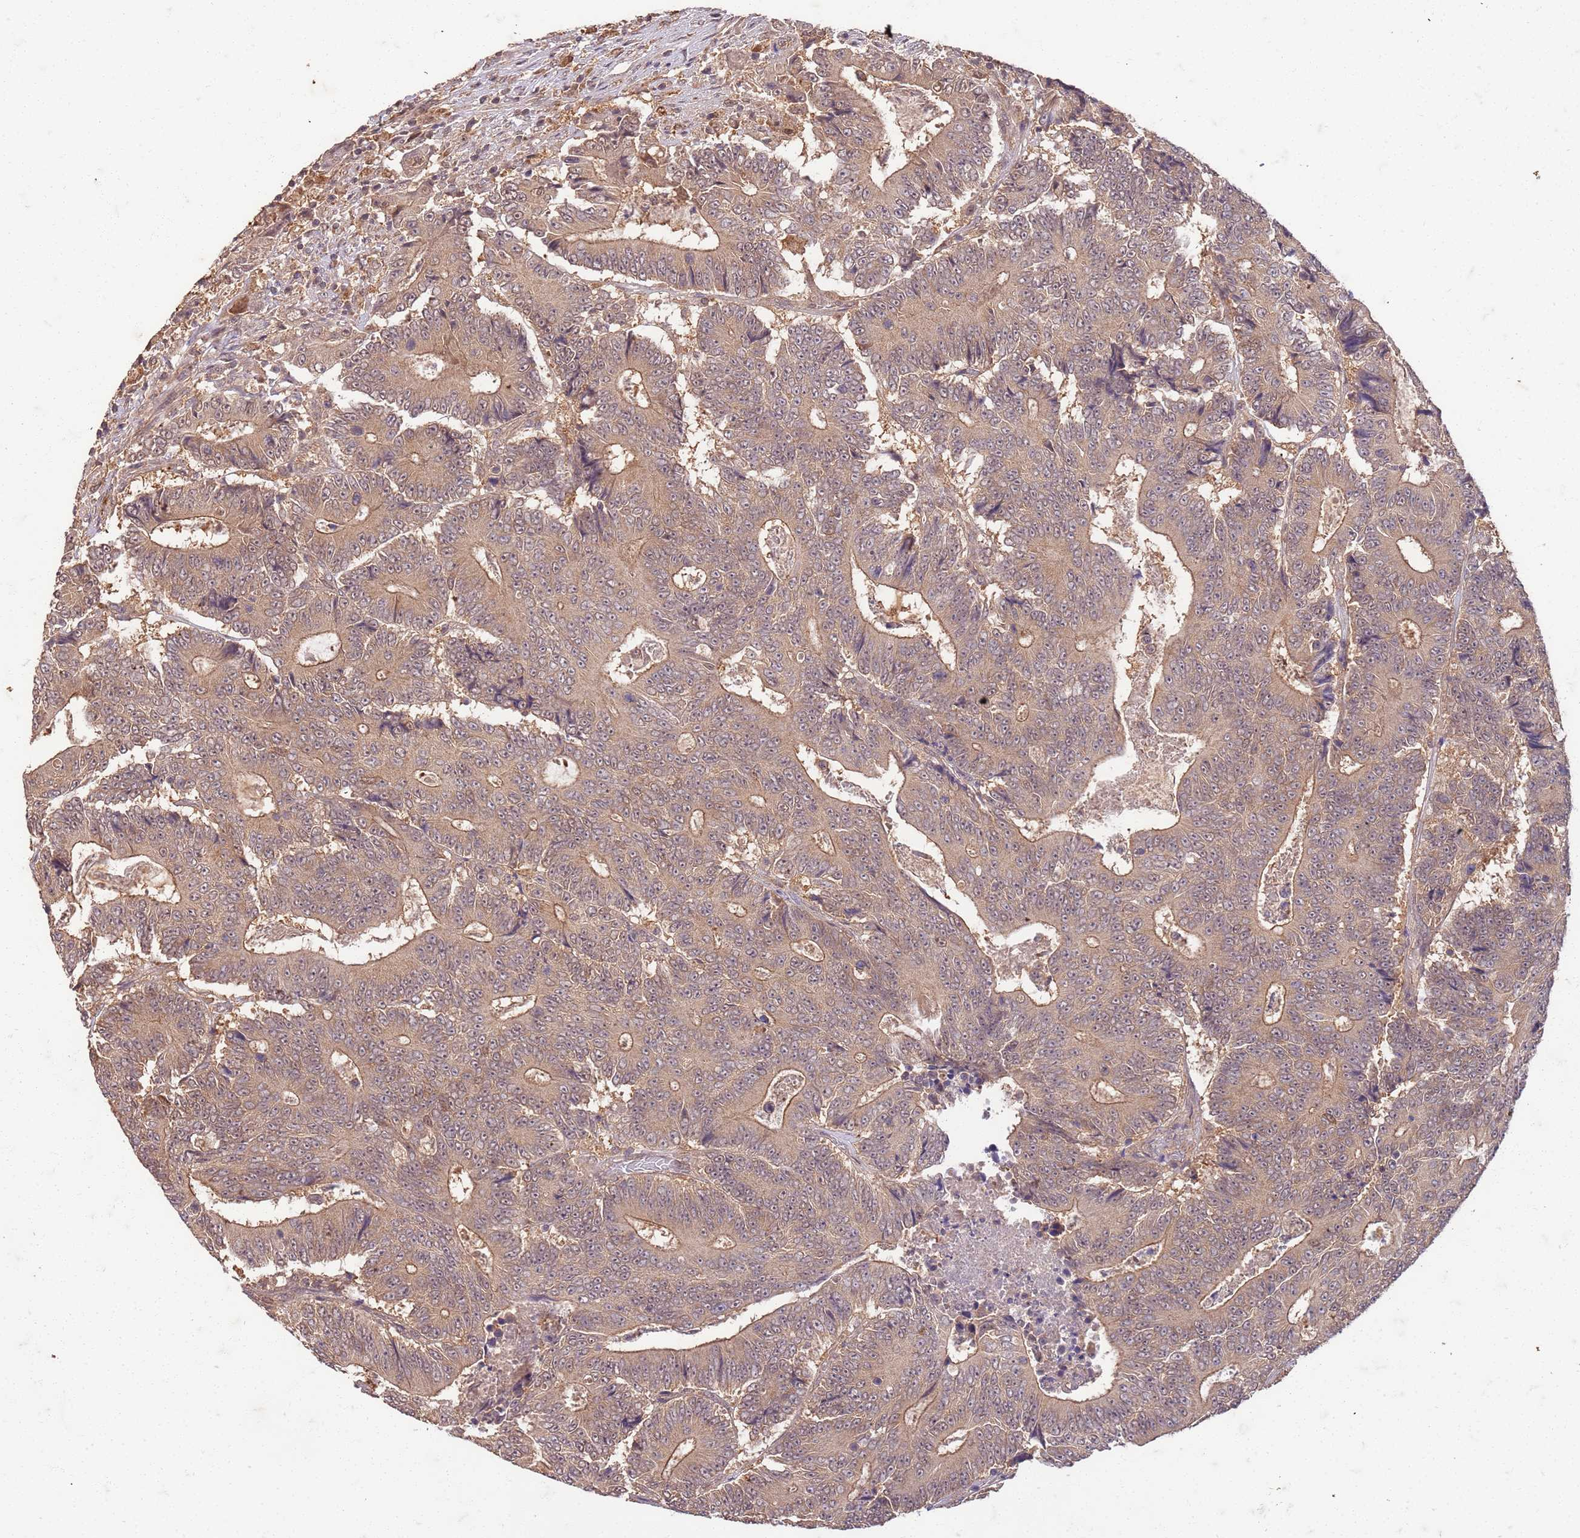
{"staining": {"intensity": "weak", "quantity": ">75%", "location": "cytoplasmic/membranous"}, "tissue": "colorectal cancer", "cell_type": "Tumor cells", "image_type": "cancer", "snomed": [{"axis": "morphology", "description": "Adenocarcinoma, NOS"}, {"axis": "topography", "description": "Colon"}], "caption": "Immunohistochemical staining of human adenocarcinoma (colorectal) shows low levels of weak cytoplasmic/membranous protein expression in about >75% of tumor cells. Nuclei are stained in blue.", "gene": "UBE3A", "patient": {"sex": "male", "age": 83}}